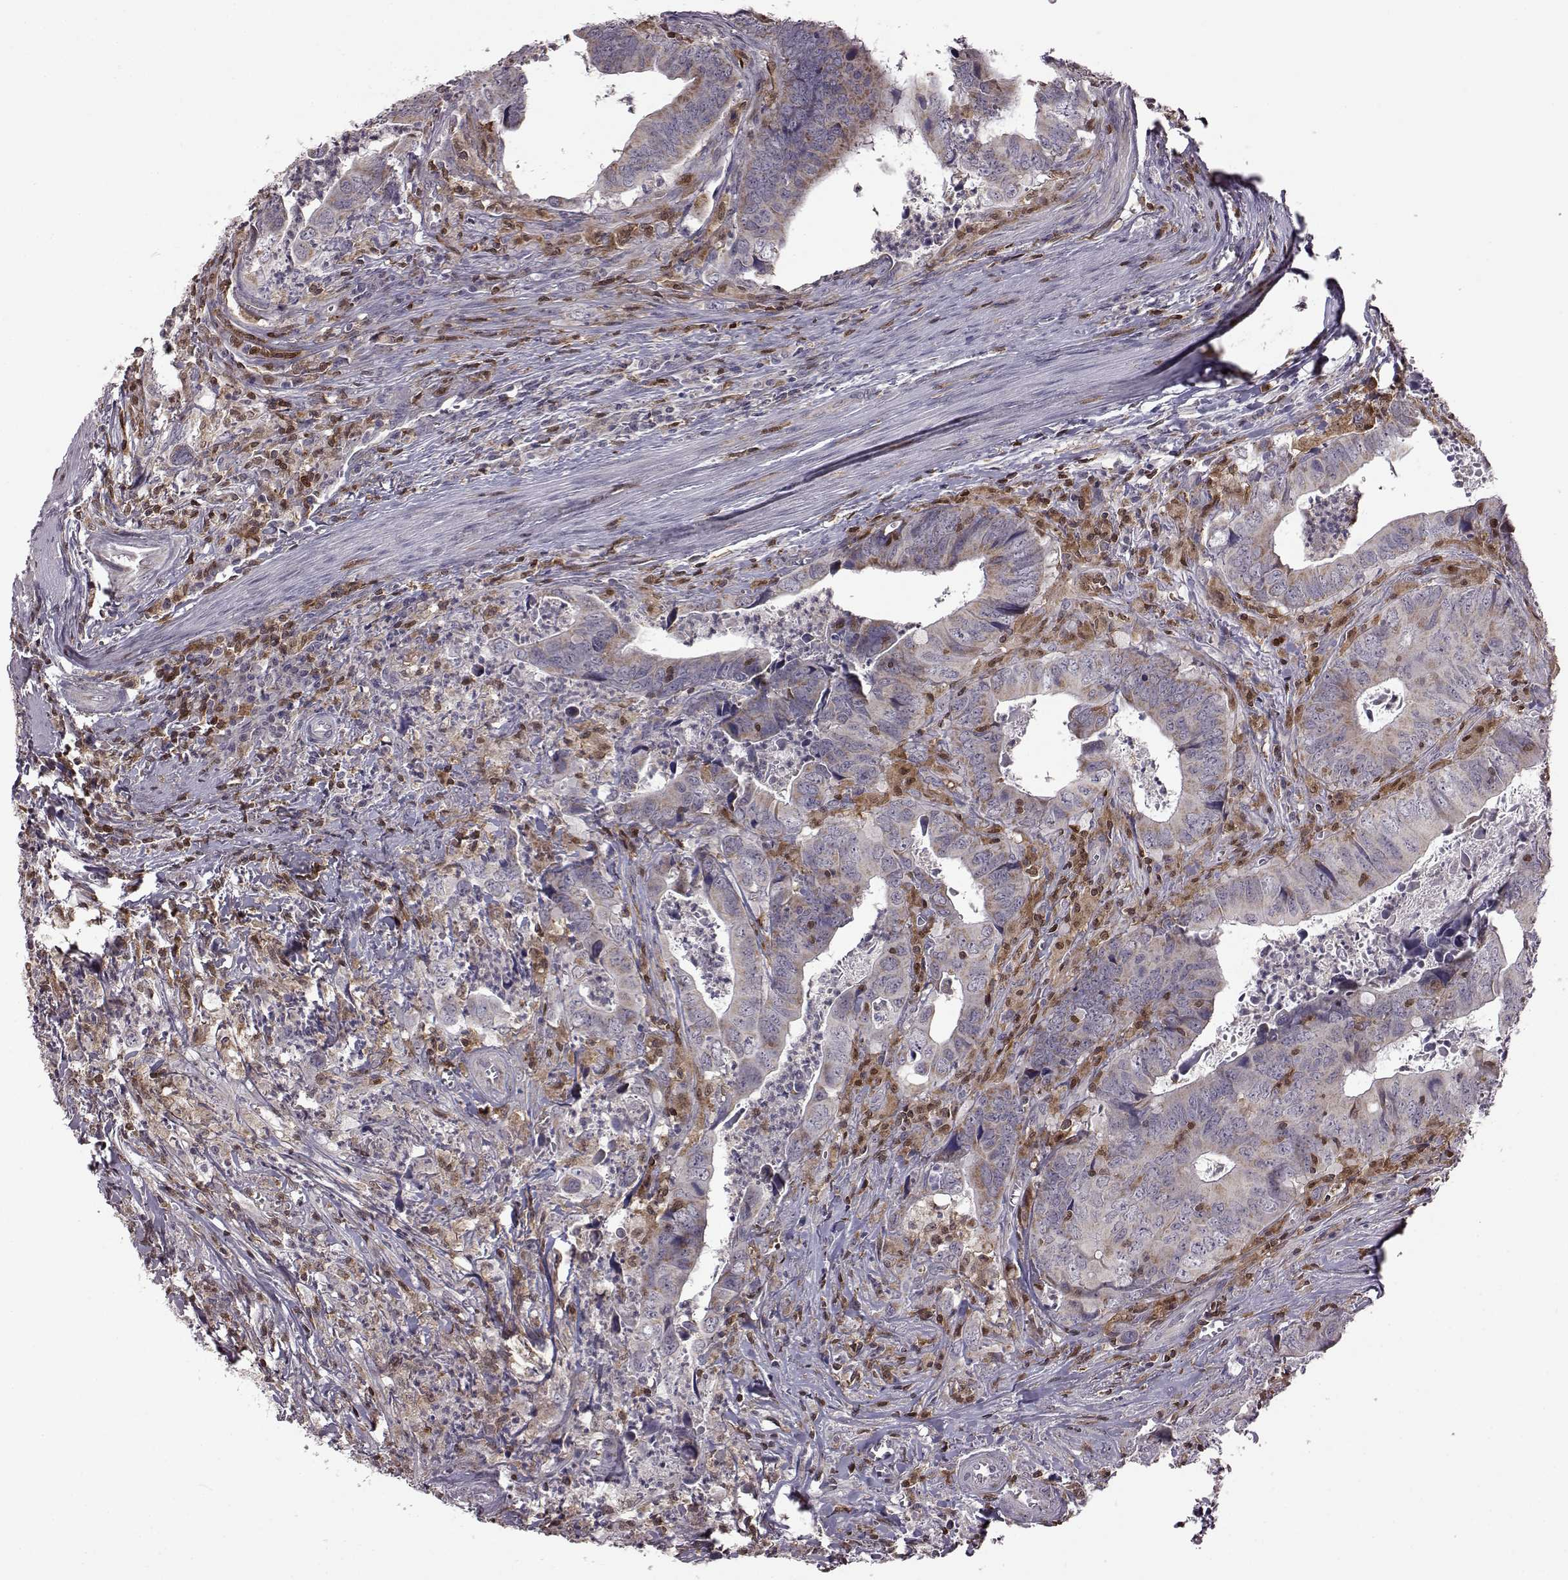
{"staining": {"intensity": "negative", "quantity": "none", "location": "none"}, "tissue": "colorectal cancer", "cell_type": "Tumor cells", "image_type": "cancer", "snomed": [{"axis": "morphology", "description": "Adenocarcinoma, NOS"}, {"axis": "topography", "description": "Colon"}], "caption": "Colorectal cancer stained for a protein using immunohistochemistry exhibits no positivity tumor cells.", "gene": "DOK2", "patient": {"sex": "female", "age": 82}}